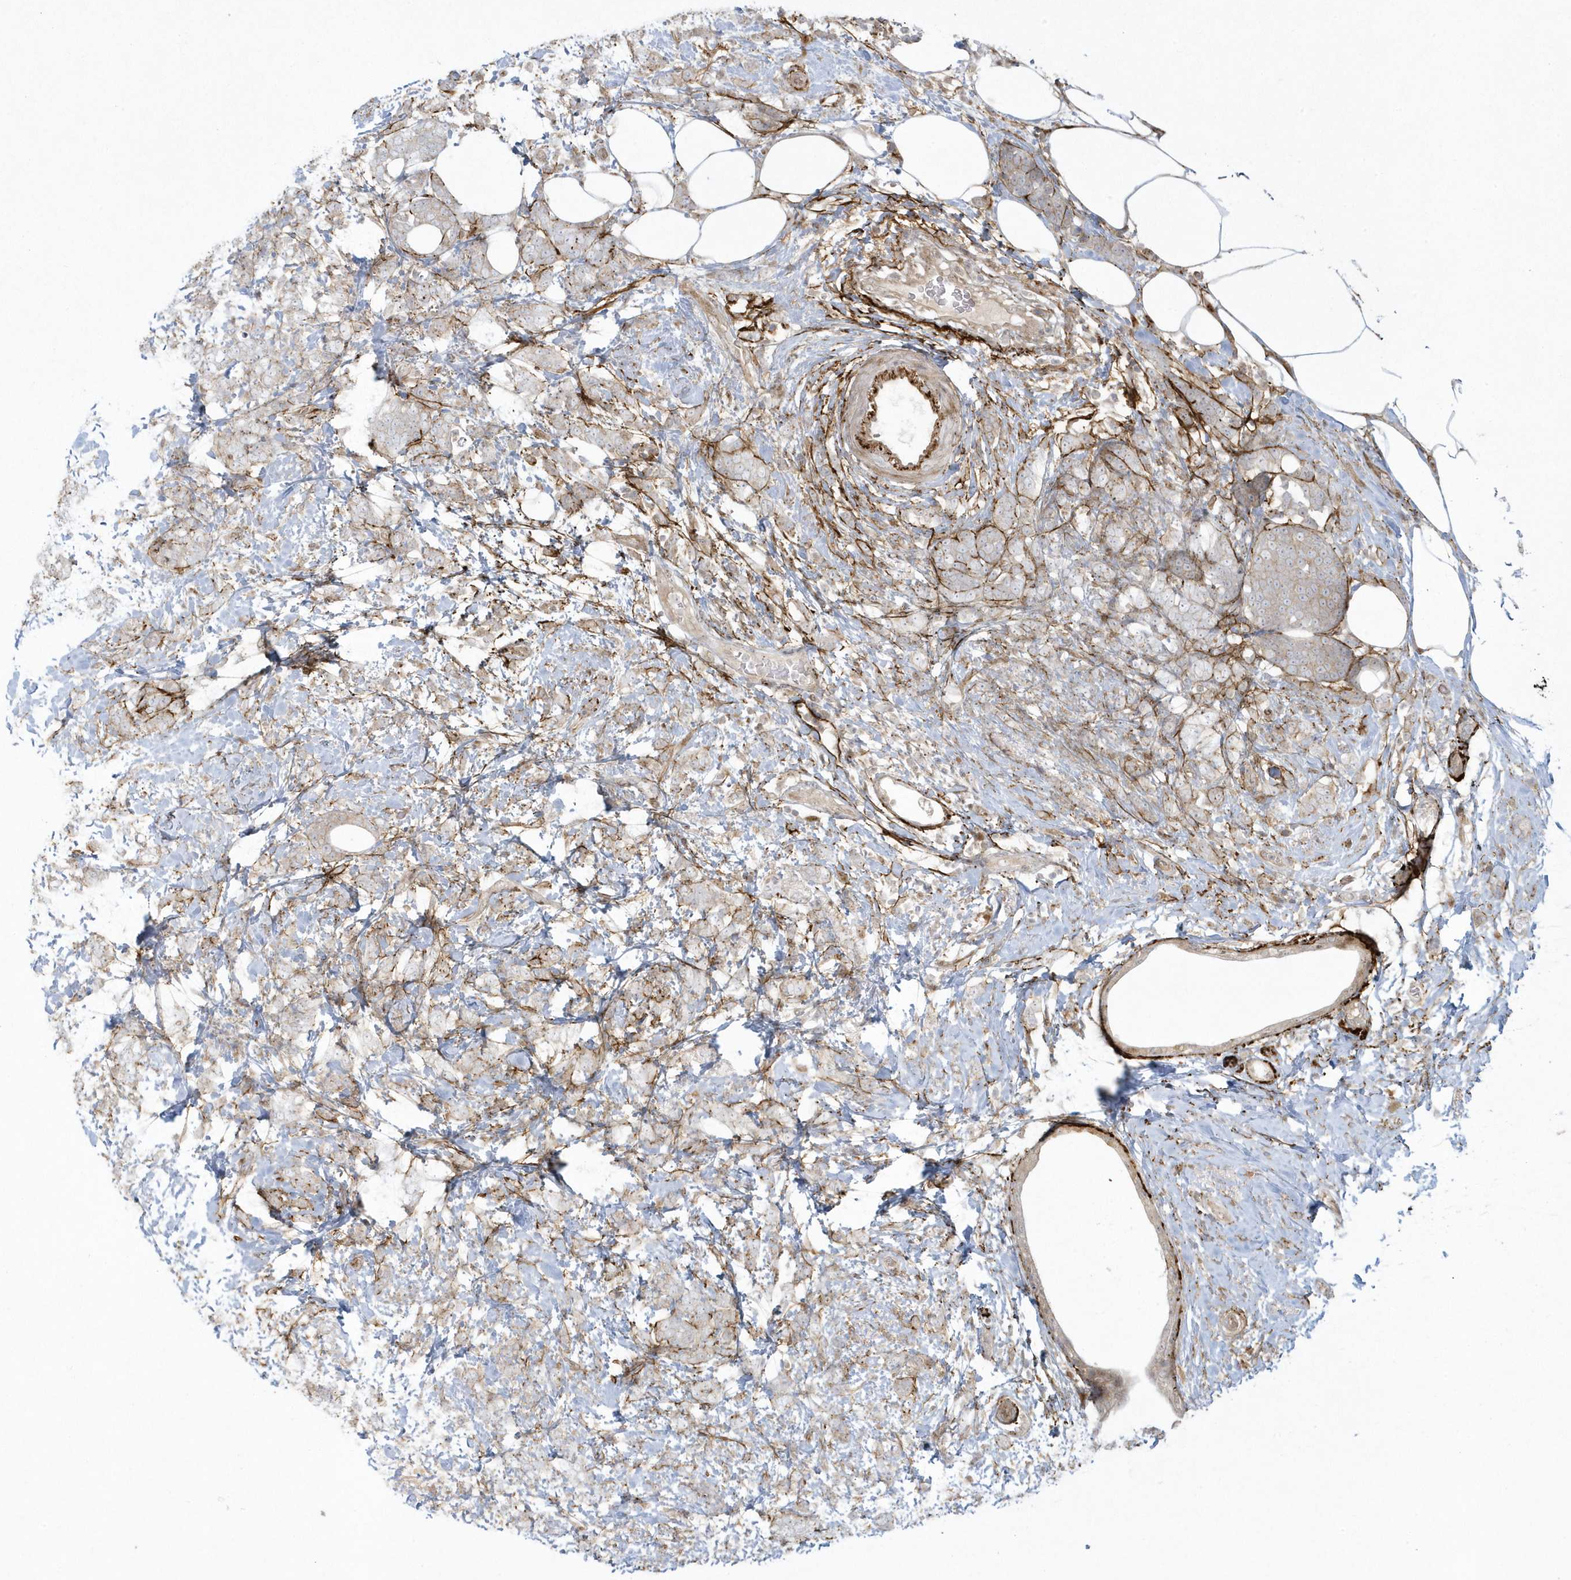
{"staining": {"intensity": "weak", "quantity": "<25%", "location": "cytoplasmic/membranous"}, "tissue": "breast cancer", "cell_type": "Tumor cells", "image_type": "cancer", "snomed": [{"axis": "morphology", "description": "Lobular carcinoma"}, {"axis": "topography", "description": "Breast"}], "caption": "Tumor cells show no significant staining in breast cancer.", "gene": "MASP2", "patient": {"sex": "female", "age": 58}}